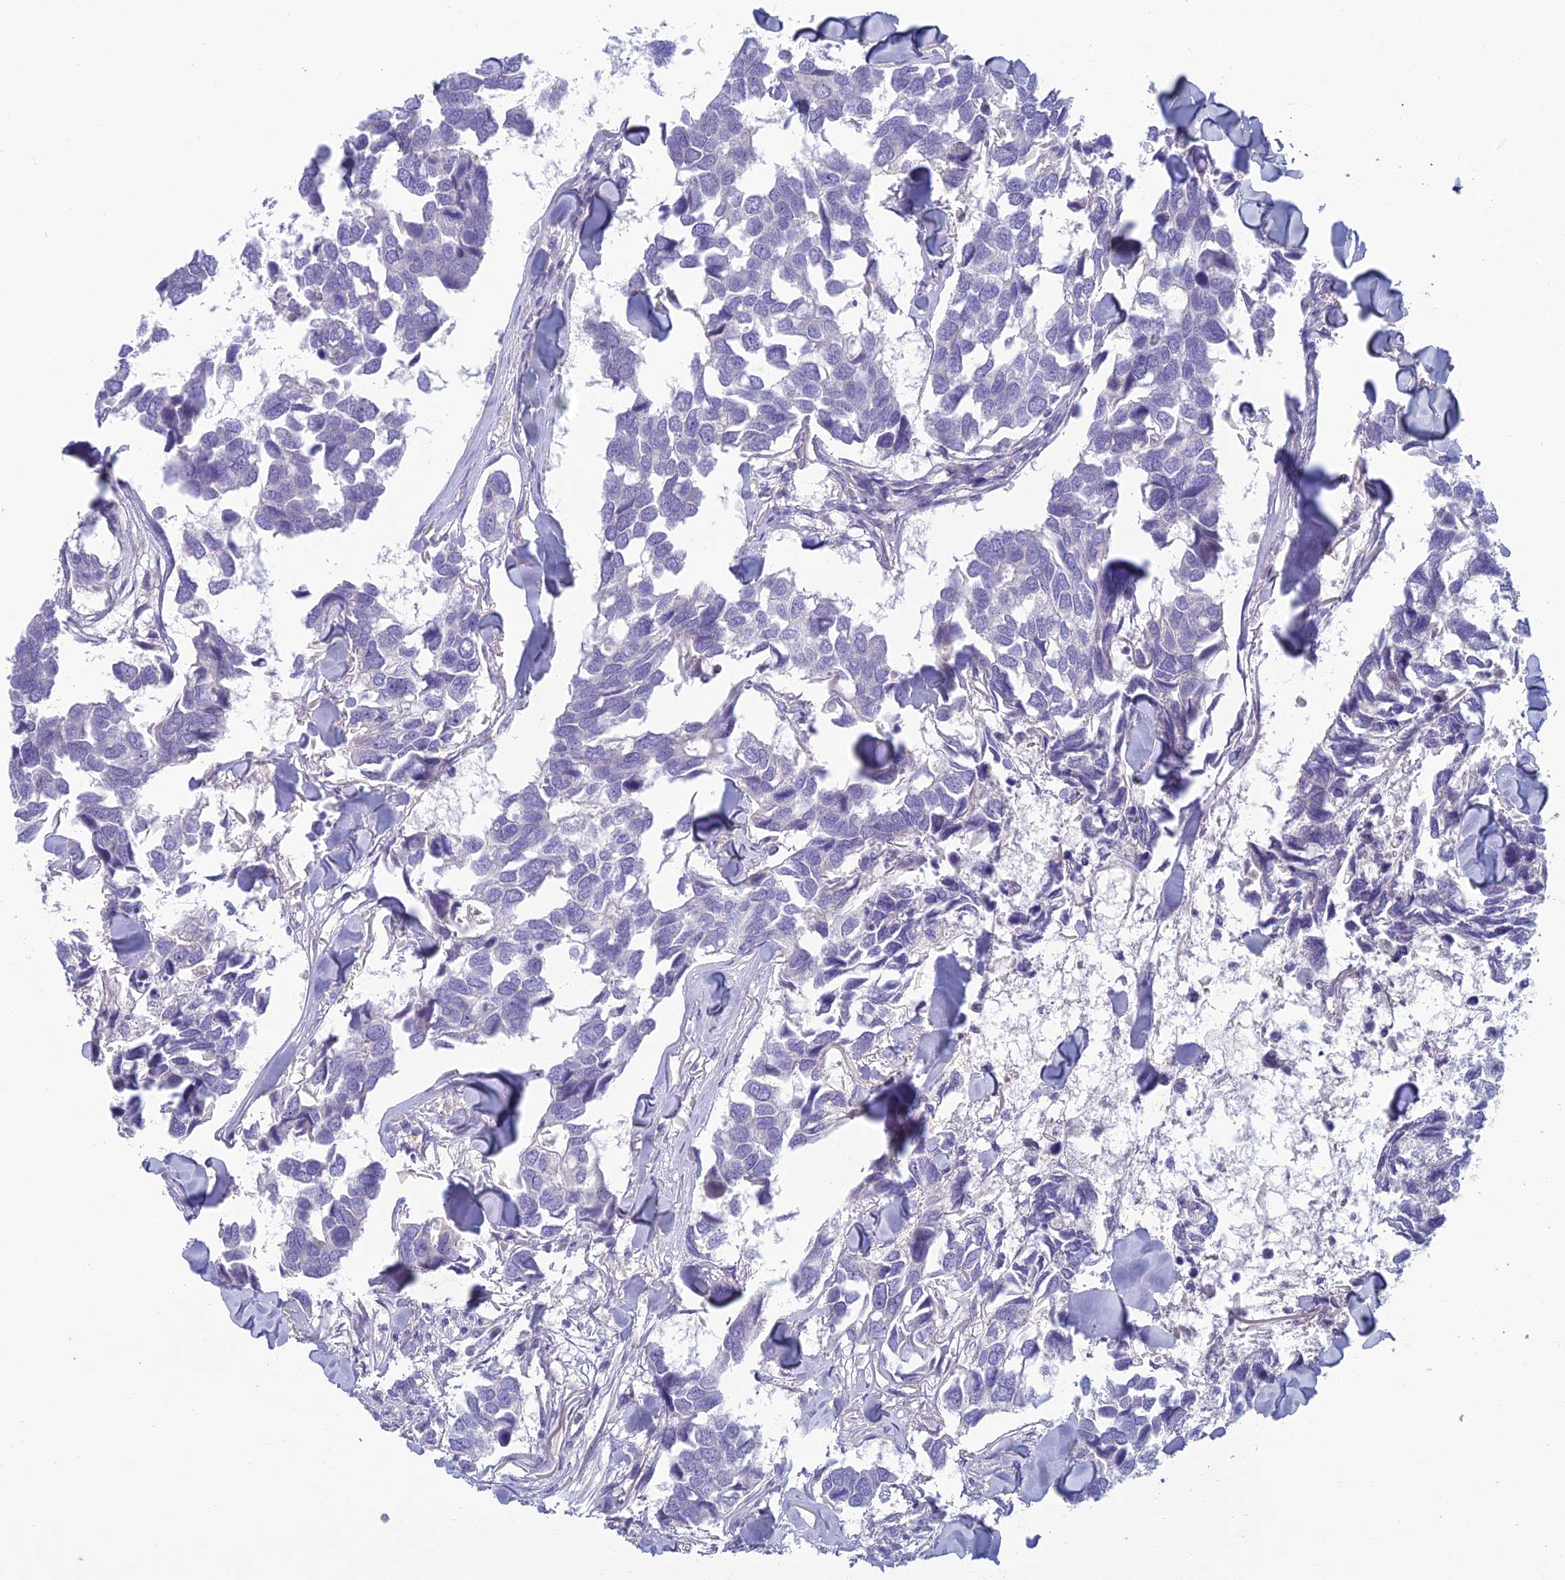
{"staining": {"intensity": "negative", "quantity": "none", "location": "none"}, "tissue": "breast cancer", "cell_type": "Tumor cells", "image_type": "cancer", "snomed": [{"axis": "morphology", "description": "Duct carcinoma"}, {"axis": "topography", "description": "Breast"}], "caption": "Breast cancer (invasive ductal carcinoma) was stained to show a protein in brown. There is no significant positivity in tumor cells.", "gene": "SLC25A41", "patient": {"sex": "female", "age": 83}}